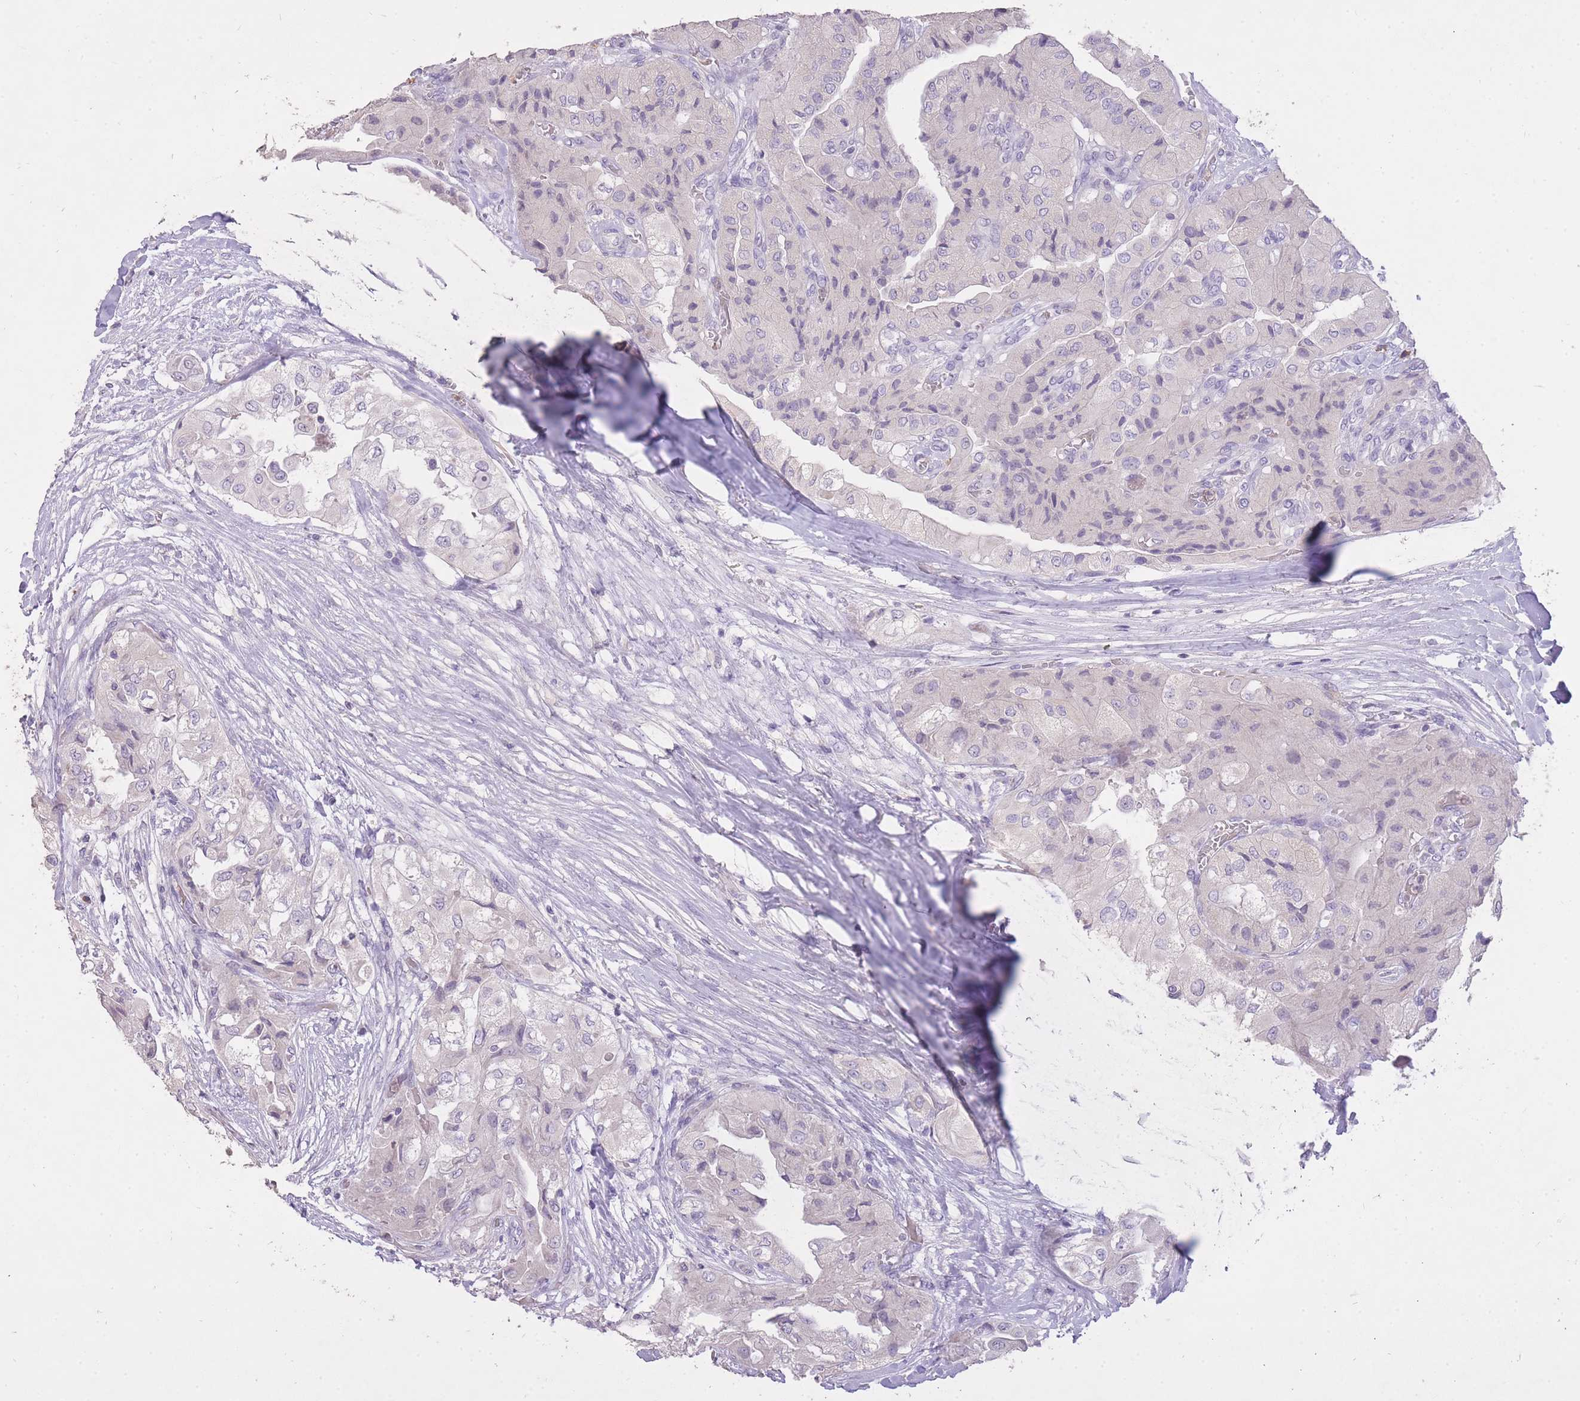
{"staining": {"intensity": "negative", "quantity": "none", "location": "none"}, "tissue": "head and neck cancer", "cell_type": "Tumor cells", "image_type": "cancer", "snomed": [{"axis": "morphology", "description": "Adenocarcinoma, NOS"}, {"axis": "topography", "description": "Head-Neck"}], "caption": "The histopathology image demonstrates no staining of tumor cells in head and neck cancer (adenocarcinoma).", "gene": "FRG2C", "patient": {"sex": "male", "age": 66}}